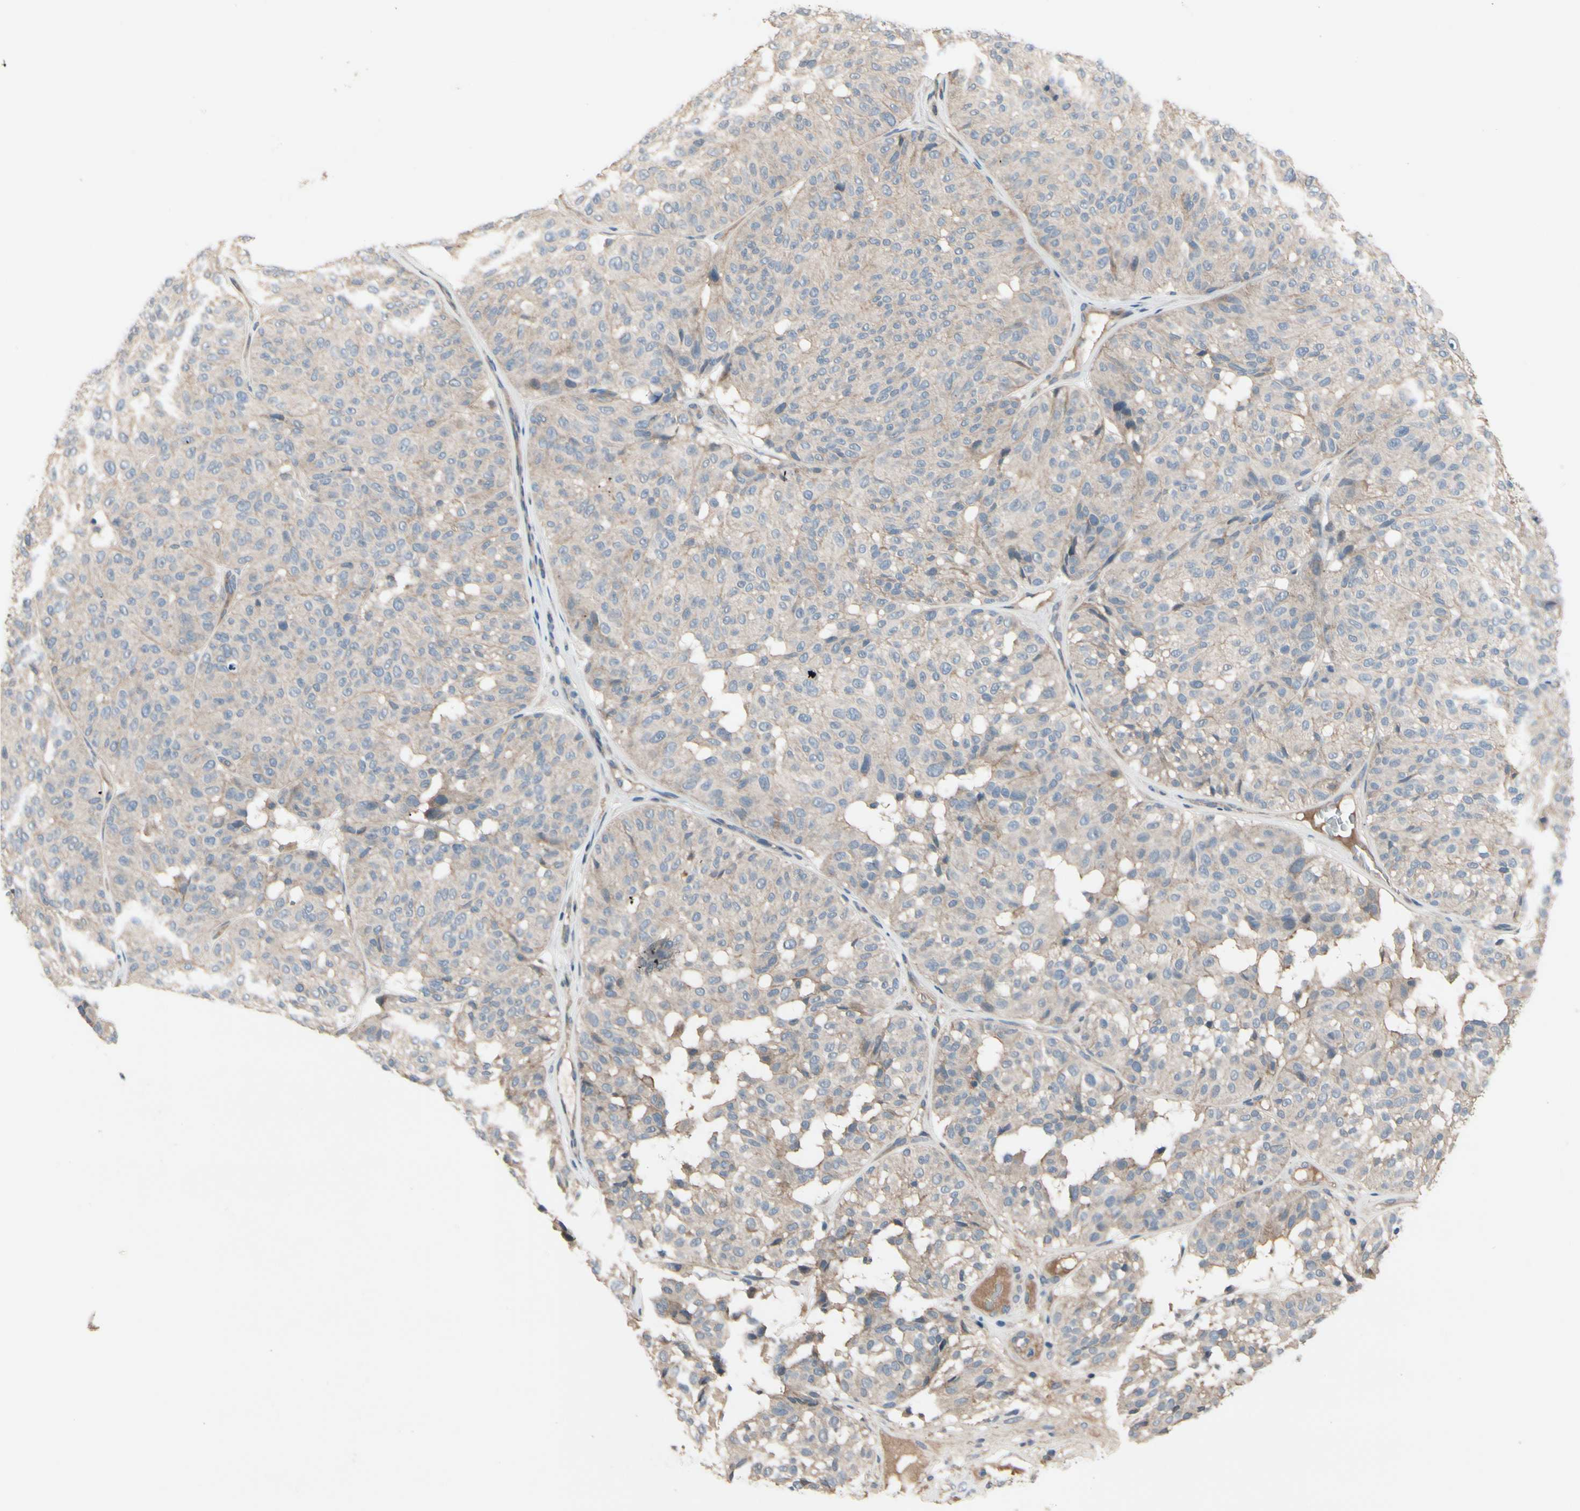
{"staining": {"intensity": "weak", "quantity": "25%-75%", "location": "cytoplasmic/membranous"}, "tissue": "melanoma", "cell_type": "Tumor cells", "image_type": "cancer", "snomed": [{"axis": "morphology", "description": "Malignant melanoma, NOS"}, {"axis": "topography", "description": "Skin"}], "caption": "A photomicrograph of malignant melanoma stained for a protein exhibits weak cytoplasmic/membranous brown staining in tumor cells.", "gene": "ICAM5", "patient": {"sex": "female", "age": 46}}